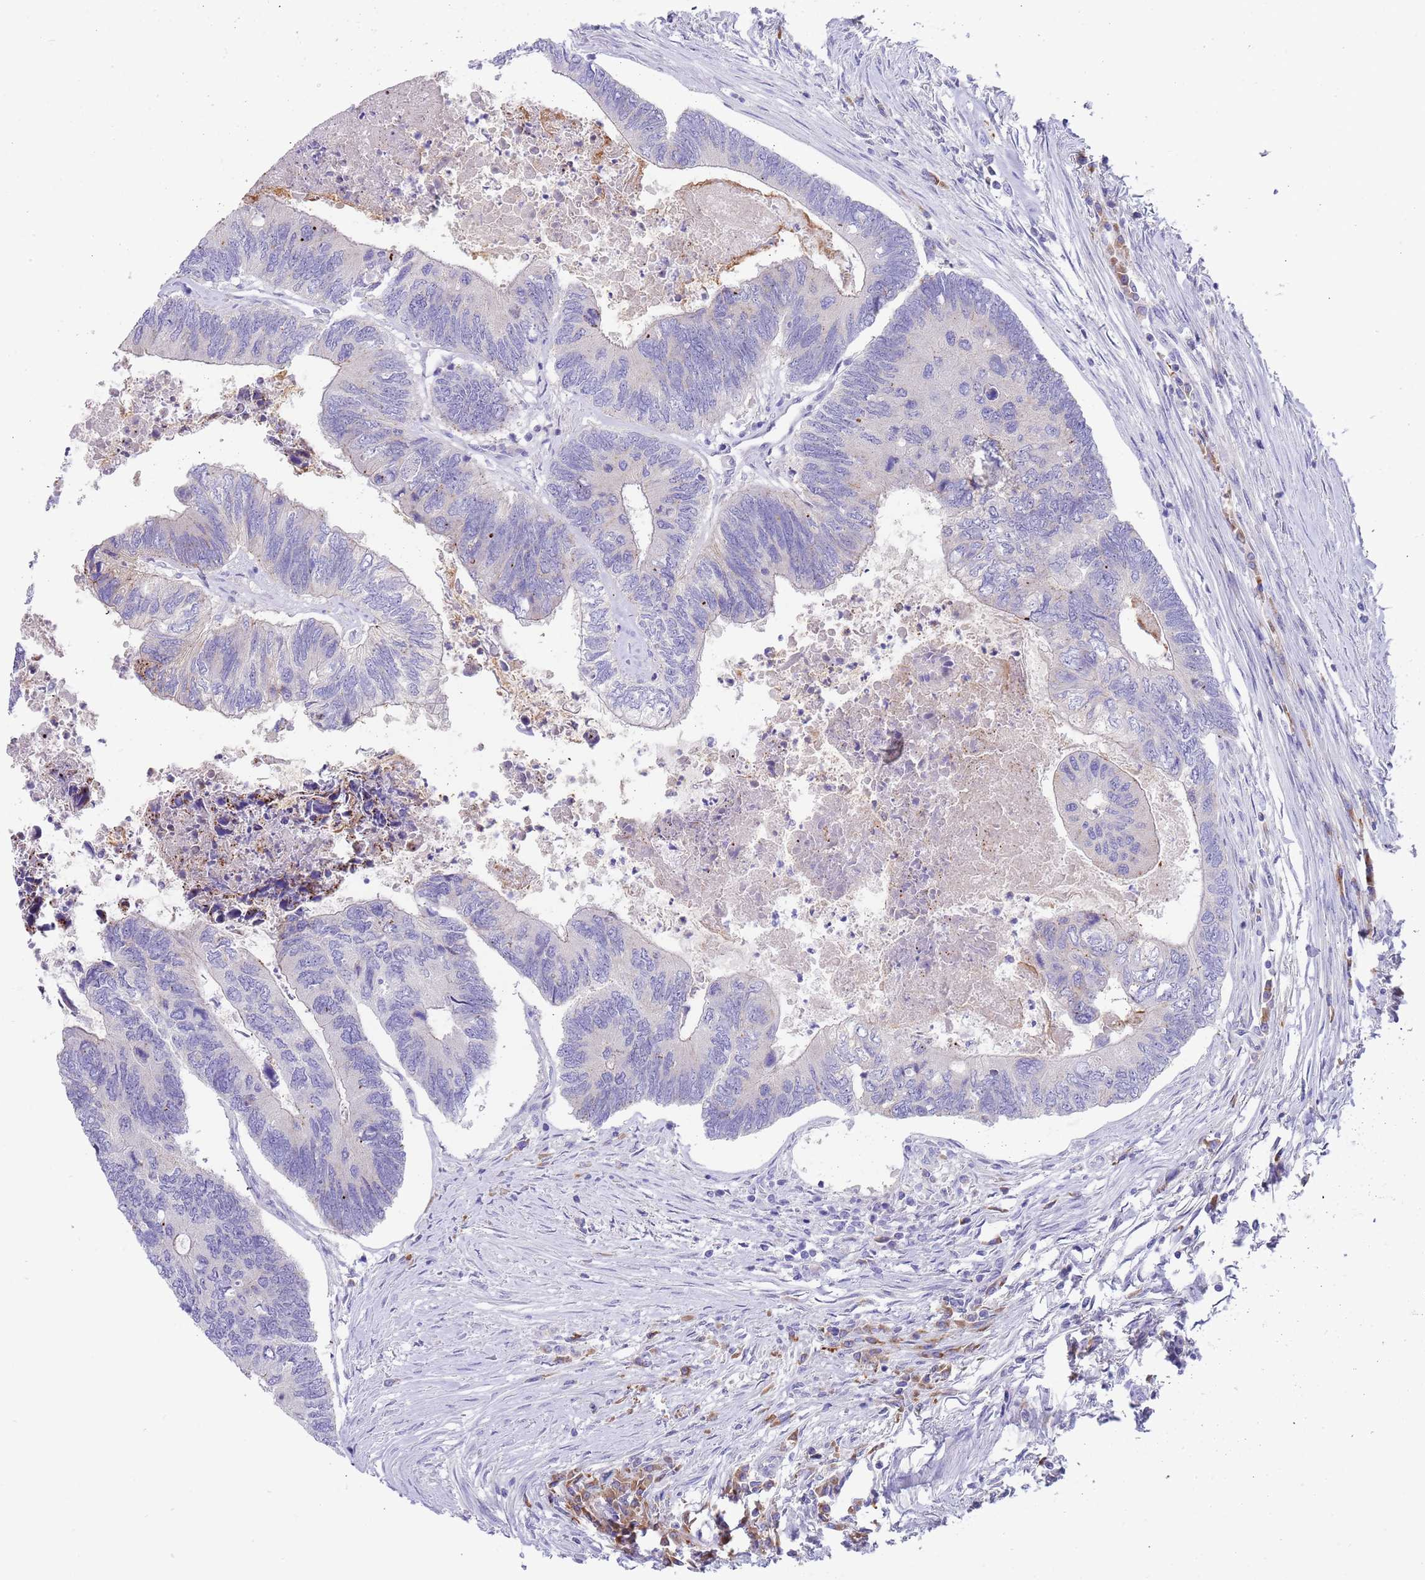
{"staining": {"intensity": "negative", "quantity": "none", "location": "none"}, "tissue": "colorectal cancer", "cell_type": "Tumor cells", "image_type": "cancer", "snomed": [{"axis": "morphology", "description": "Adenocarcinoma, NOS"}, {"axis": "topography", "description": "Colon"}], "caption": "The photomicrograph demonstrates no staining of tumor cells in colorectal cancer.", "gene": "TYW1", "patient": {"sex": "female", "age": 67}}